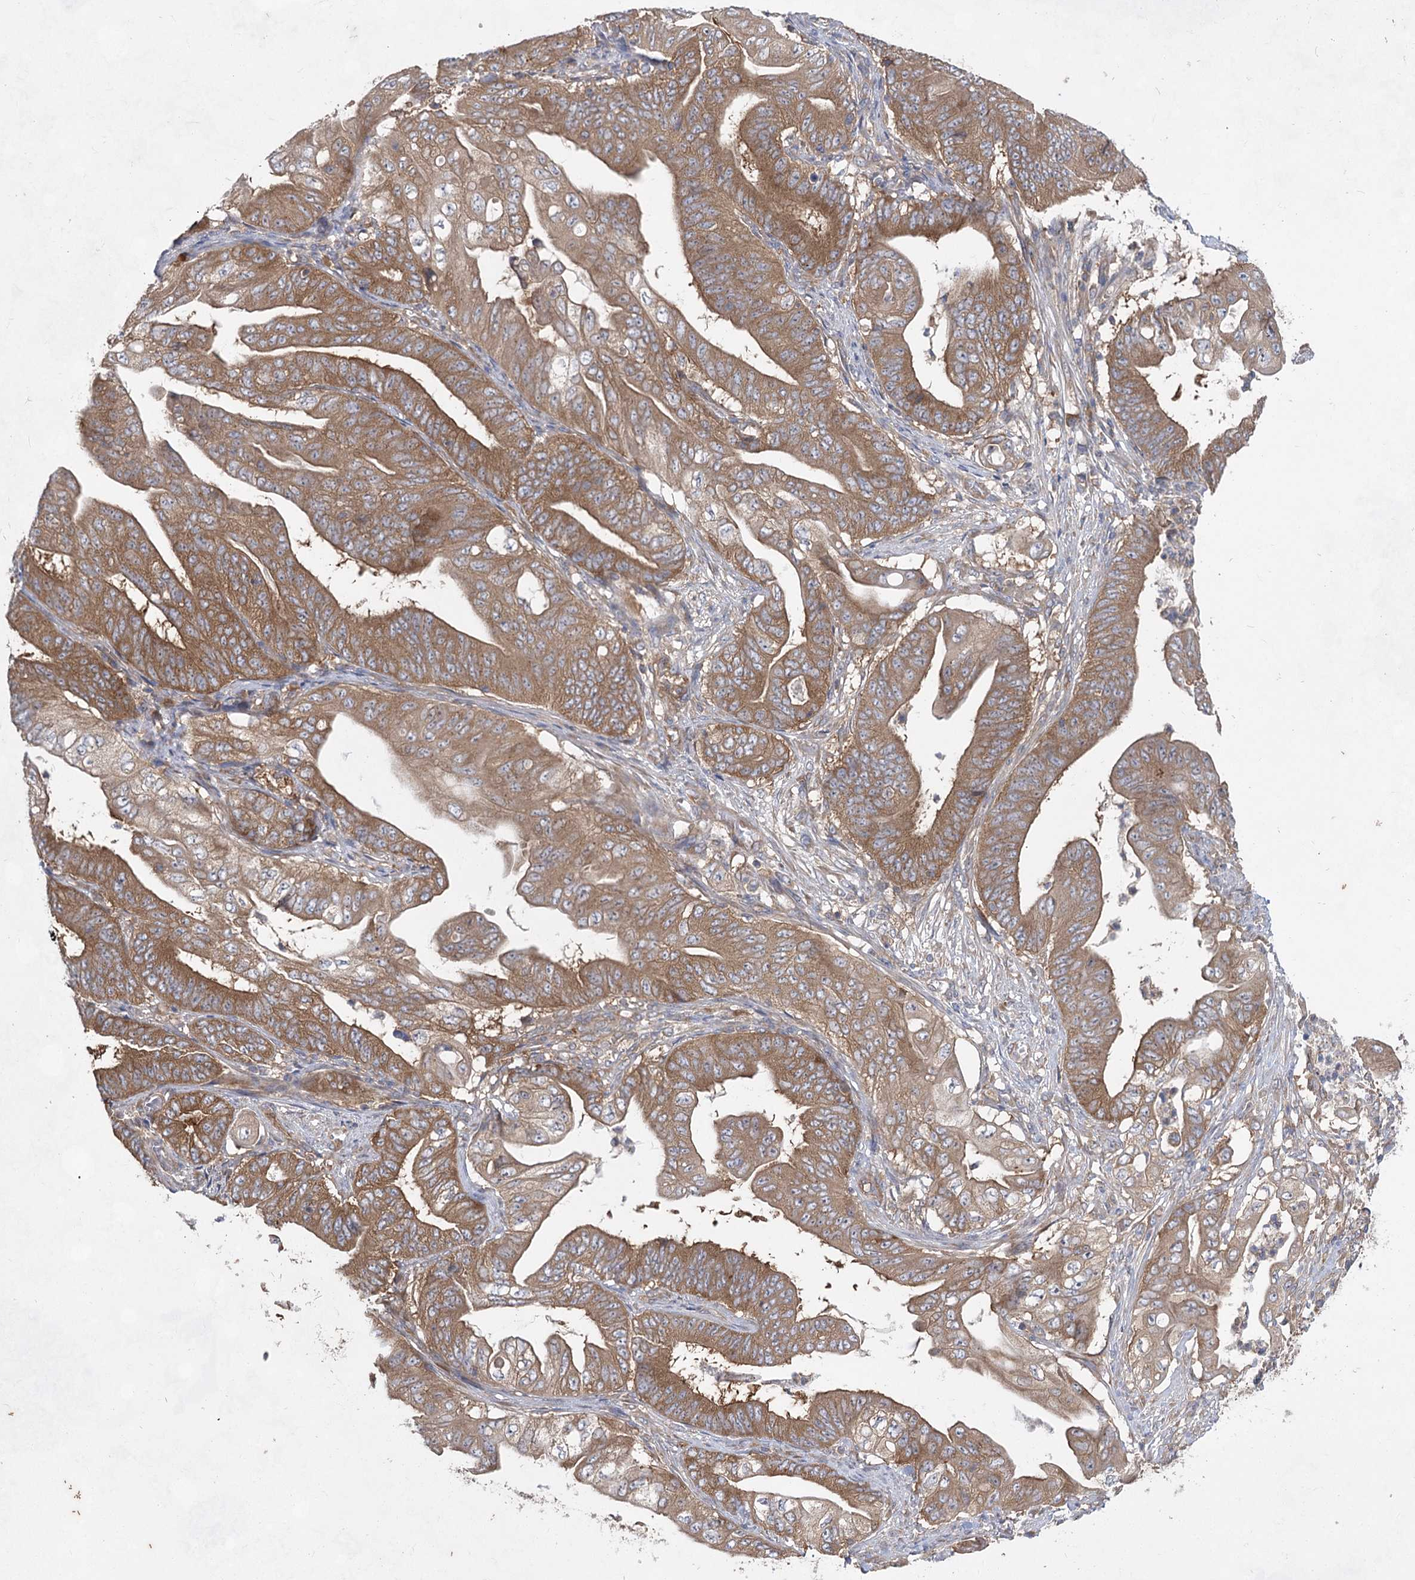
{"staining": {"intensity": "moderate", "quantity": ">75%", "location": "cytoplasmic/membranous"}, "tissue": "stomach cancer", "cell_type": "Tumor cells", "image_type": "cancer", "snomed": [{"axis": "morphology", "description": "Adenocarcinoma, NOS"}, {"axis": "topography", "description": "Stomach"}], "caption": "IHC of stomach cancer displays medium levels of moderate cytoplasmic/membranous expression in approximately >75% of tumor cells.", "gene": "EIF3A", "patient": {"sex": "female", "age": 73}}